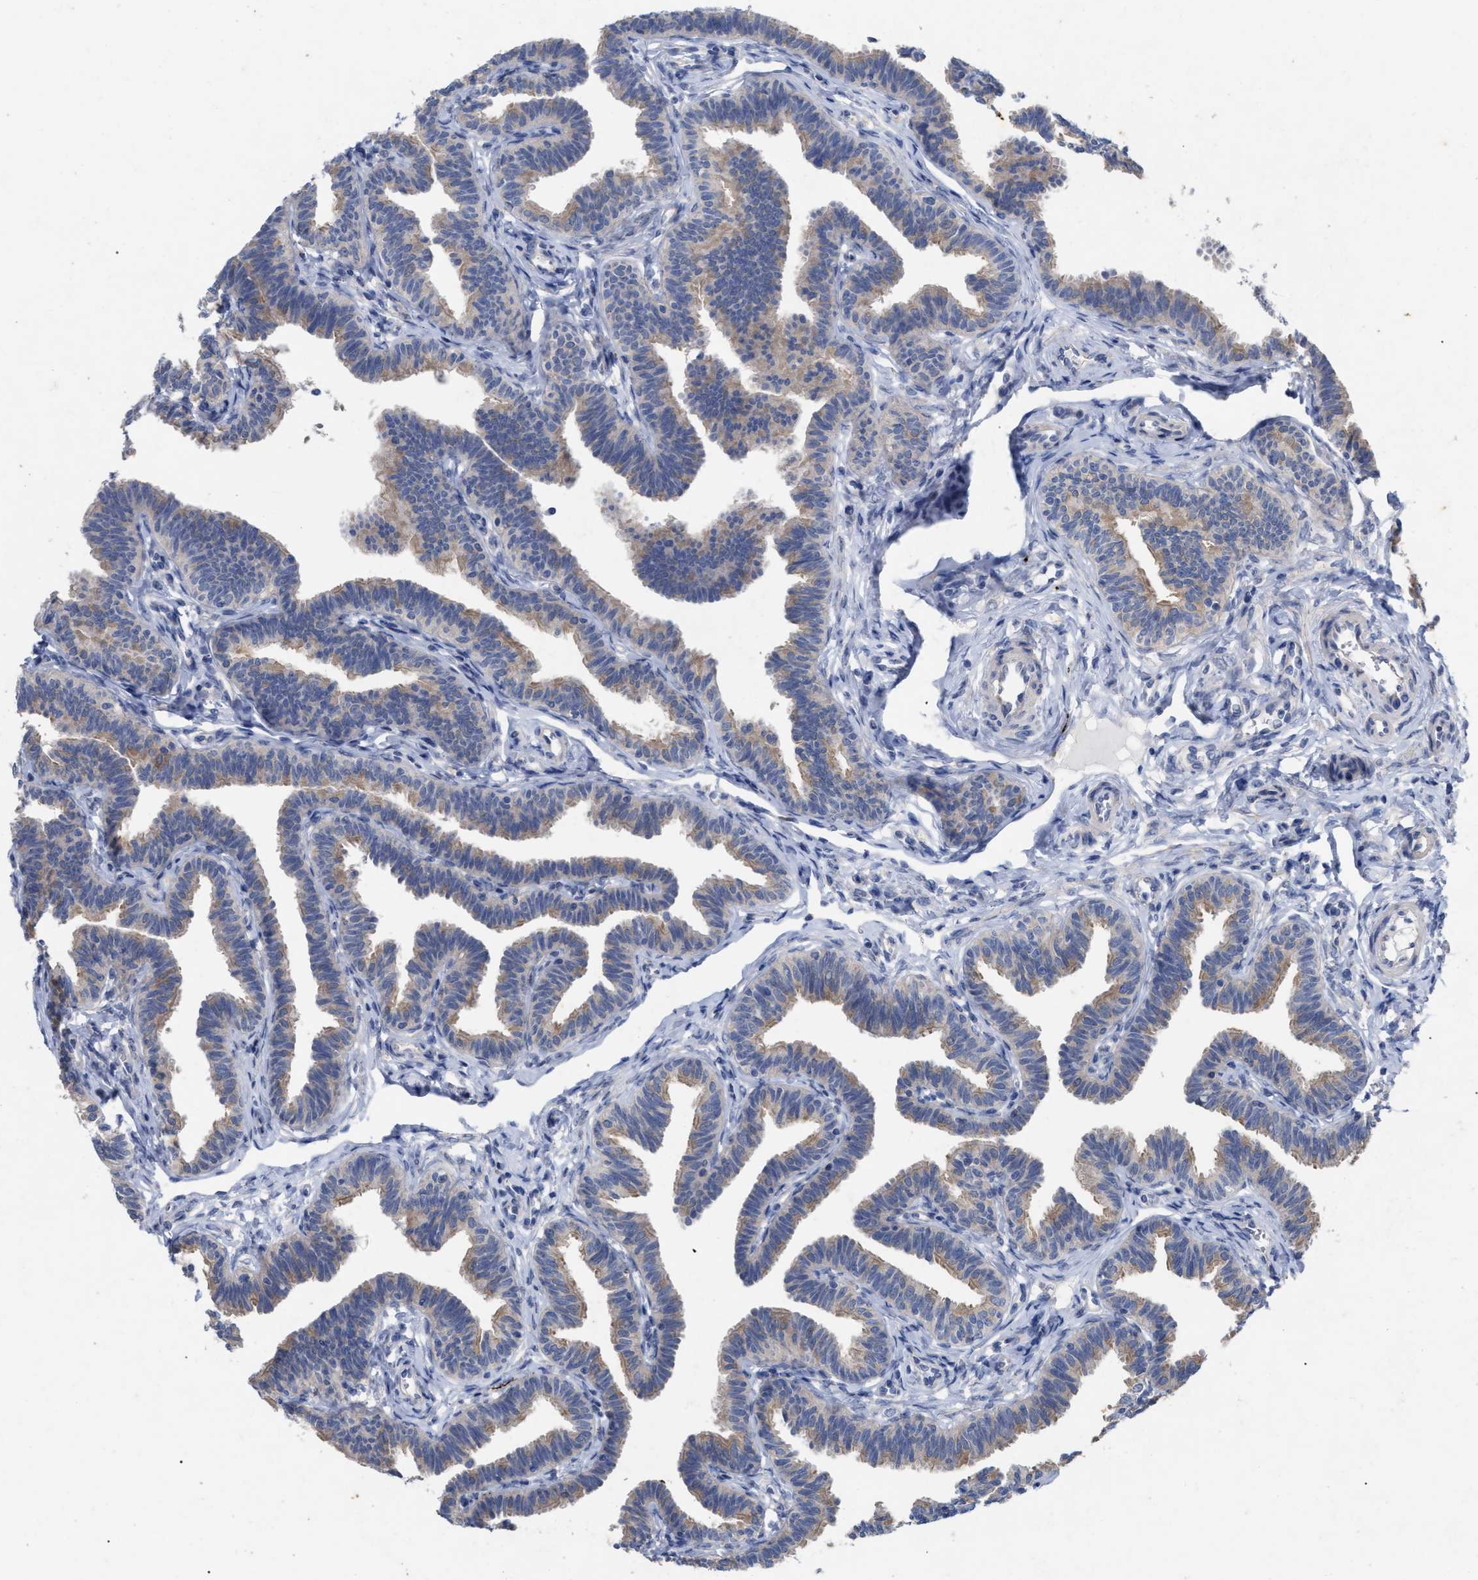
{"staining": {"intensity": "moderate", "quantity": ">75%", "location": "cytoplasmic/membranous"}, "tissue": "fallopian tube", "cell_type": "Glandular cells", "image_type": "normal", "snomed": [{"axis": "morphology", "description": "Normal tissue, NOS"}, {"axis": "topography", "description": "Fallopian tube"}, {"axis": "topography", "description": "Ovary"}], "caption": "Human fallopian tube stained with a protein marker displays moderate staining in glandular cells.", "gene": "VIP", "patient": {"sex": "female", "age": 23}}